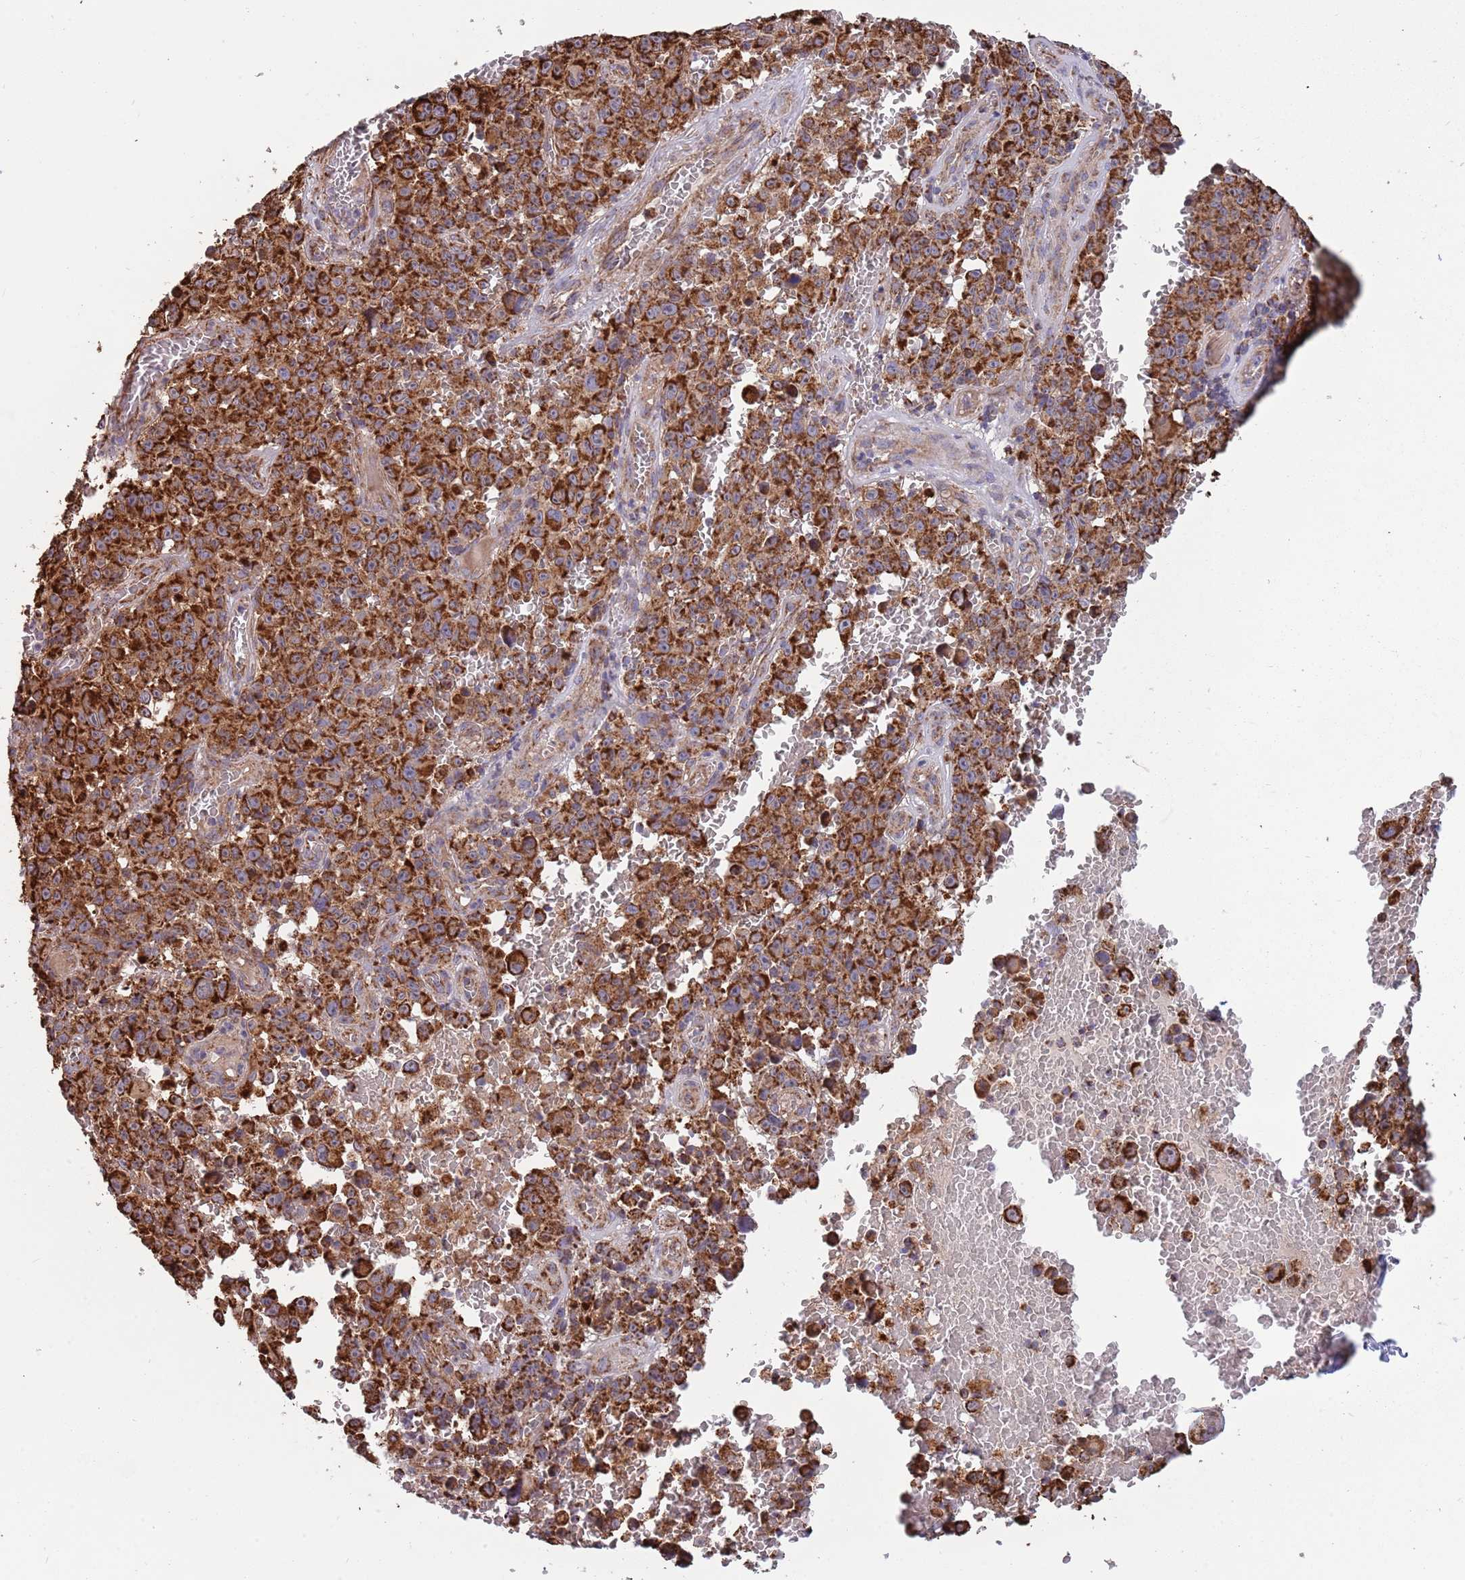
{"staining": {"intensity": "strong", "quantity": ">75%", "location": "cytoplasmic/membranous"}, "tissue": "melanoma", "cell_type": "Tumor cells", "image_type": "cancer", "snomed": [{"axis": "morphology", "description": "Malignant melanoma, NOS"}, {"axis": "topography", "description": "Skin"}], "caption": "Immunohistochemistry of melanoma demonstrates high levels of strong cytoplasmic/membranous staining in approximately >75% of tumor cells. The protein of interest is shown in brown color, while the nuclei are stained blue.", "gene": "VPS16", "patient": {"sex": "female", "age": 82}}